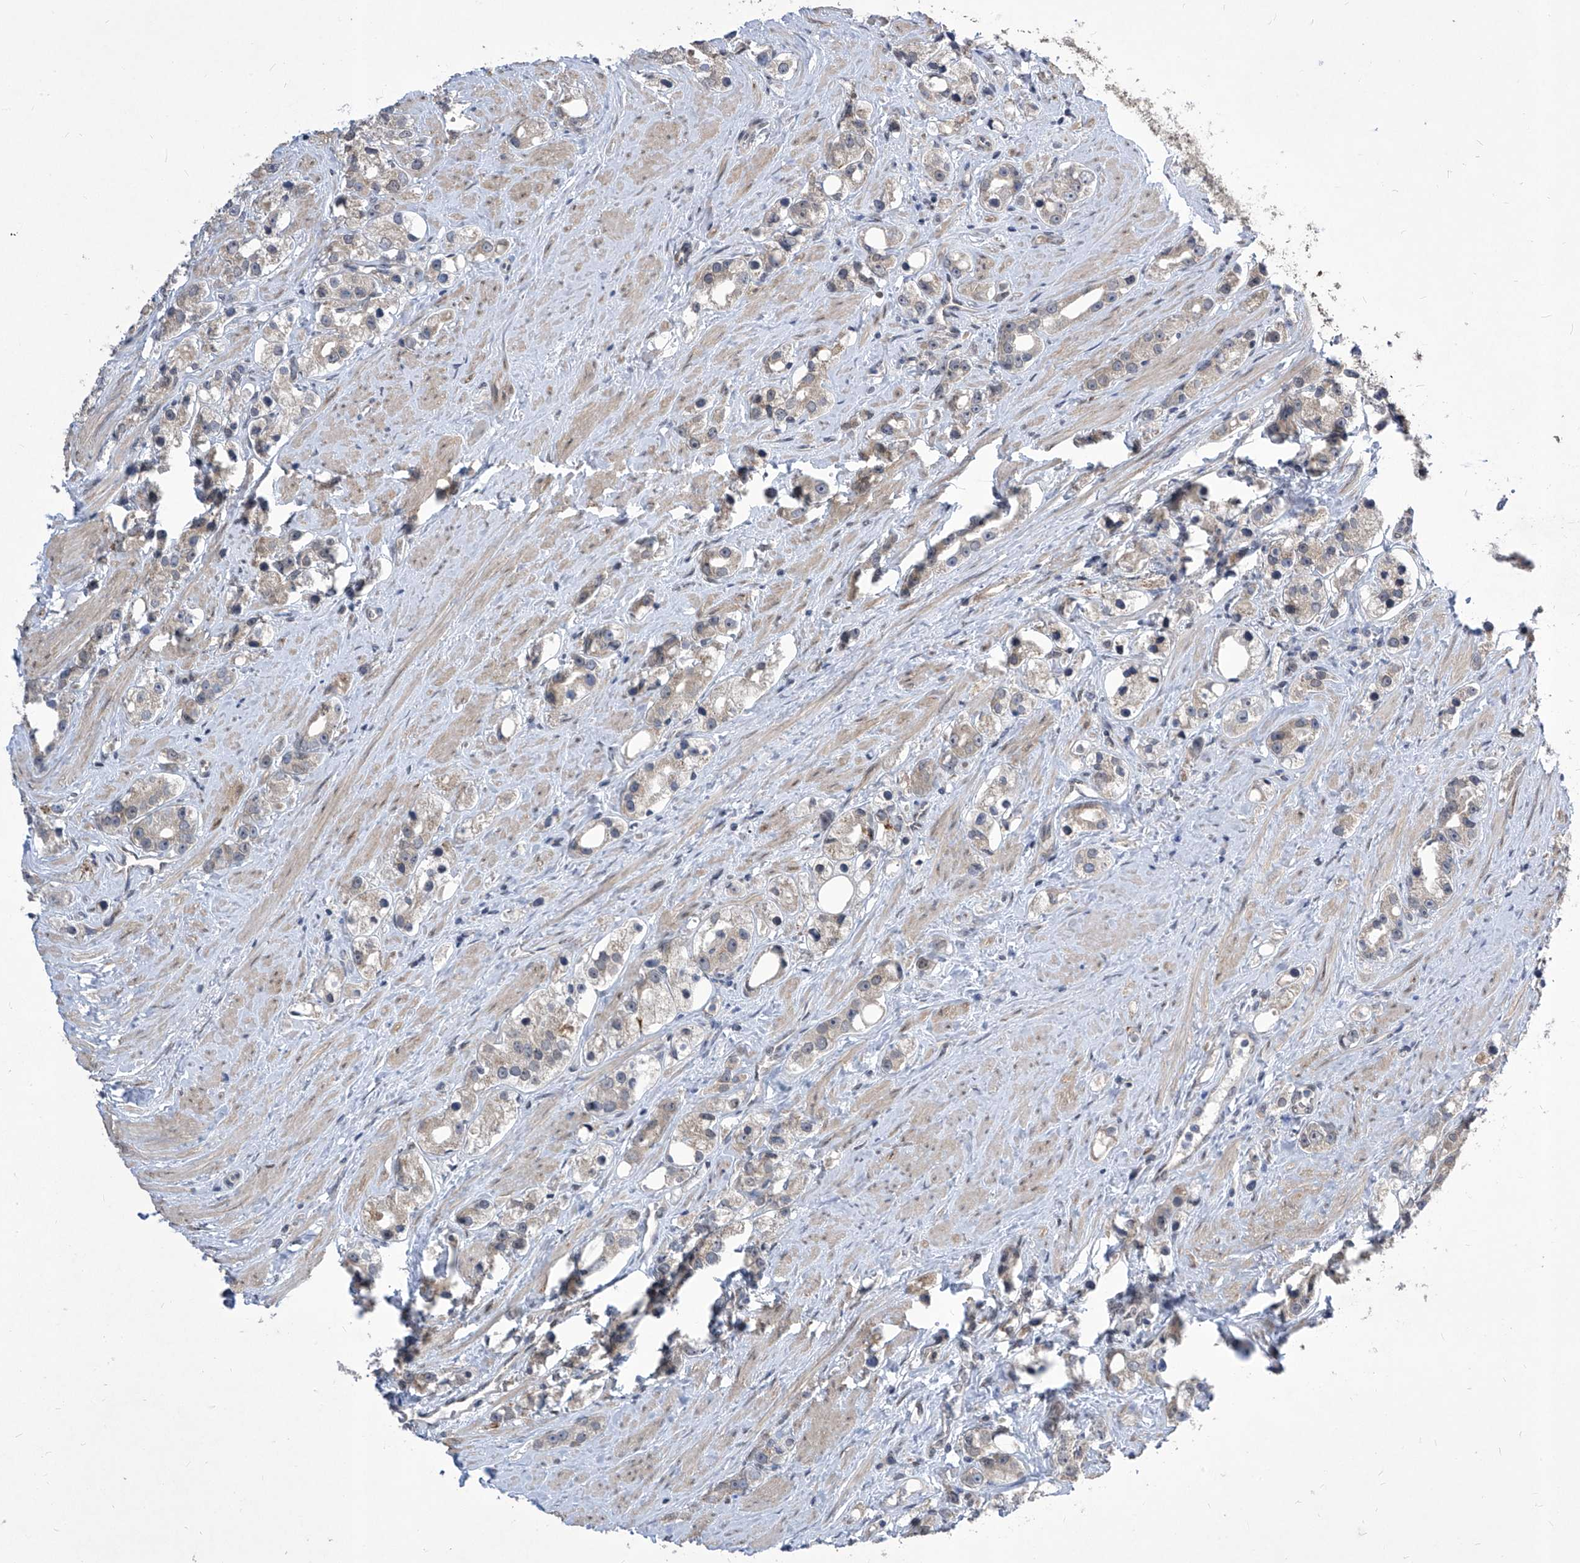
{"staining": {"intensity": "weak", "quantity": "25%-75%", "location": "cytoplasmic/membranous"}, "tissue": "prostate cancer", "cell_type": "Tumor cells", "image_type": "cancer", "snomed": [{"axis": "morphology", "description": "Adenocarcinoma, NOS"}, {"axis": "topography", "description": "Prostate"}], "caption": "Prostate cancer stained with a brown dye displays weak cytoplasmic/membranous positive expression in approximately 25%-75% of tumor cells.", "gene": "CETN2", "patient": {"sex": "male", "age": 79}}